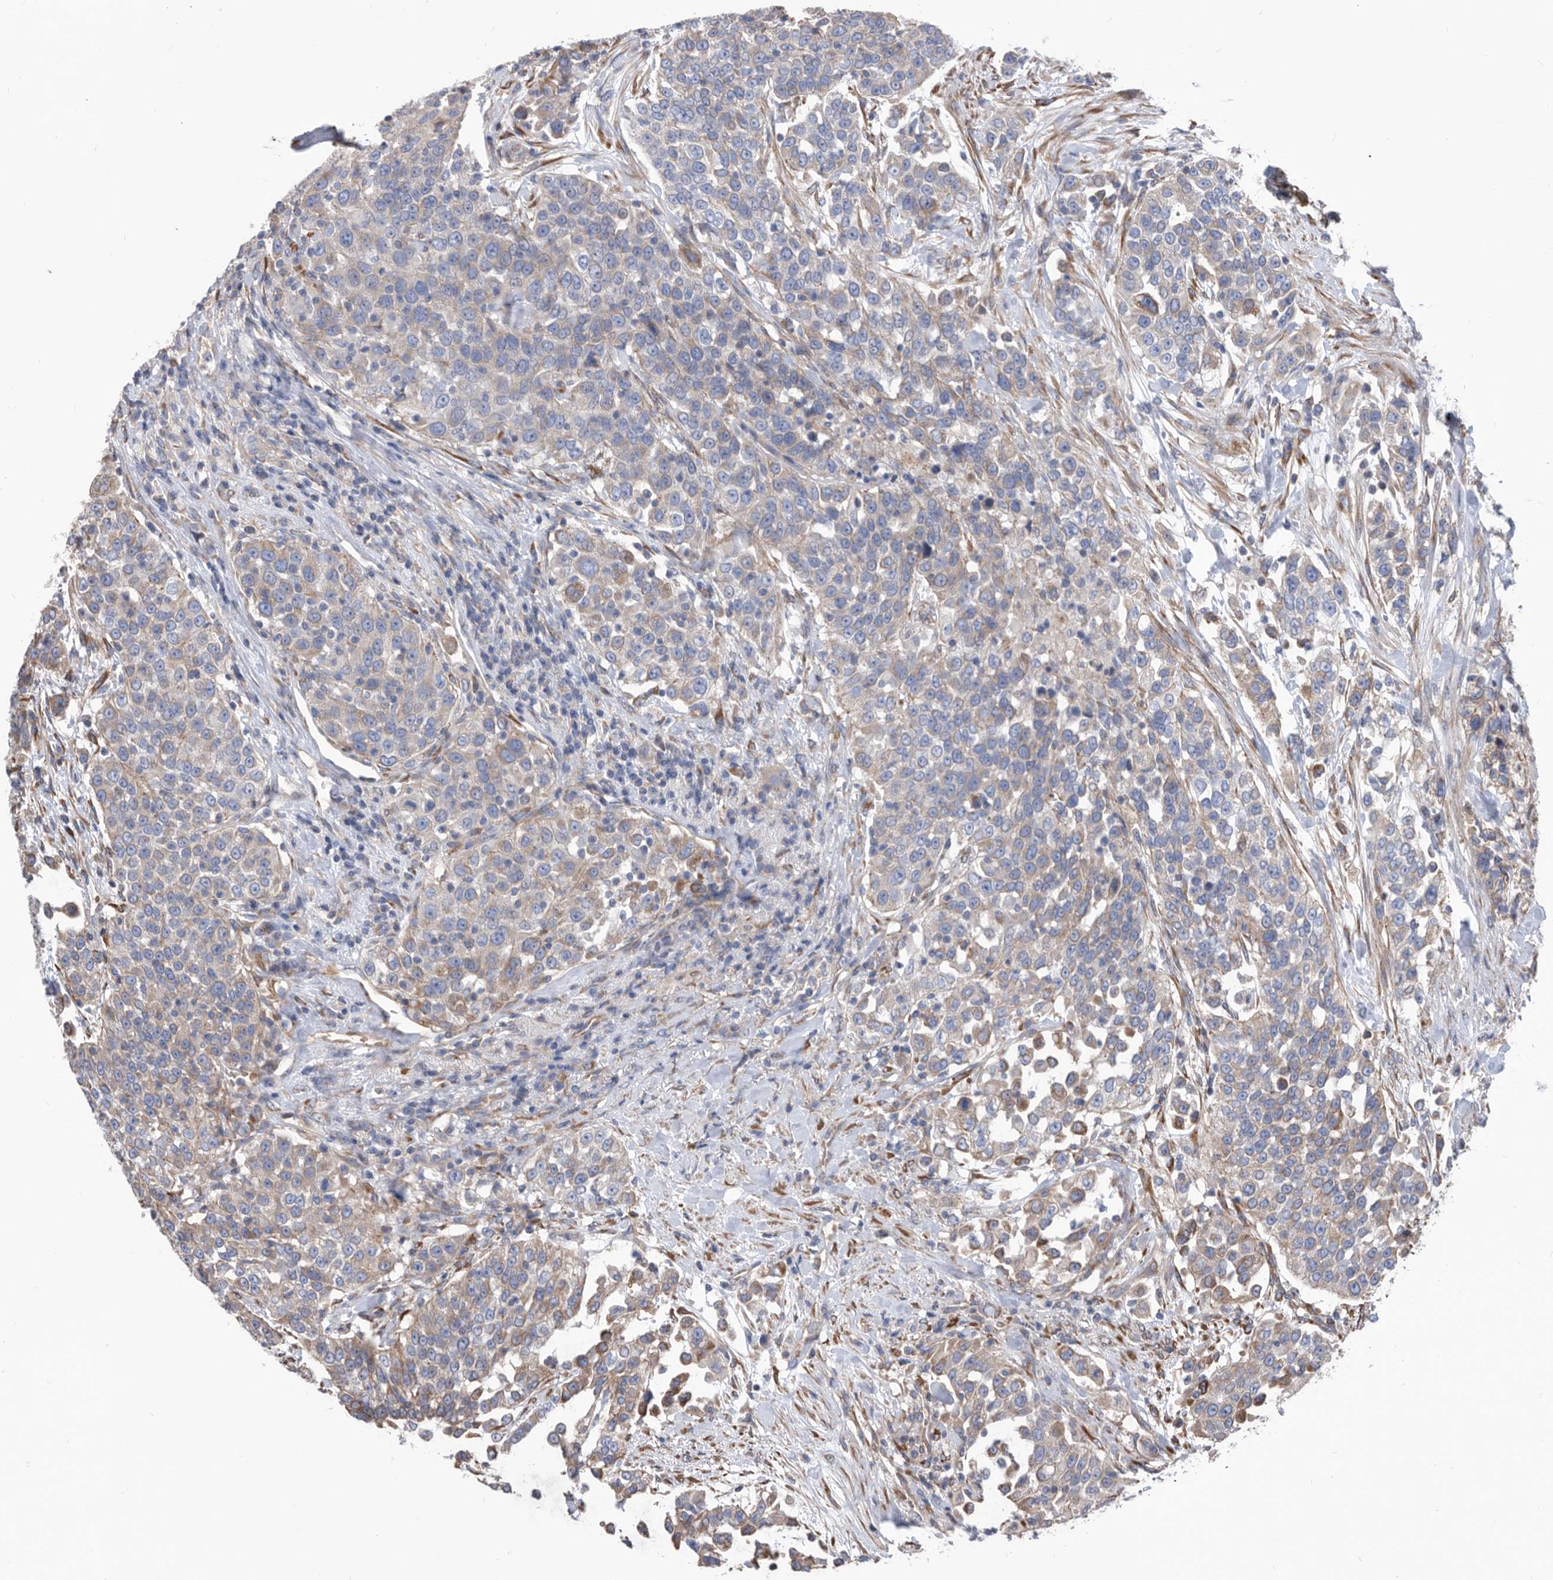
{"staining": {"intensity": "weak", "quantity": "<25%", "location": "cytoplasmic/membranous"}, "tissue": "urothelial cancer", "cell_type": "Tumor cells", "image_type": "cancer", "snomed": [{"axis": "morphology", "description": "Urothelial carcinoma, High grade"}, {"axis": "topography", "description": "Urinary bladder"}], "caption": "Protein analysis of urothelial cancer exhibits no significant expression in tumor cells.", "gene": "ATP13A3", "patient": {"sex": "female", "age": 80}}